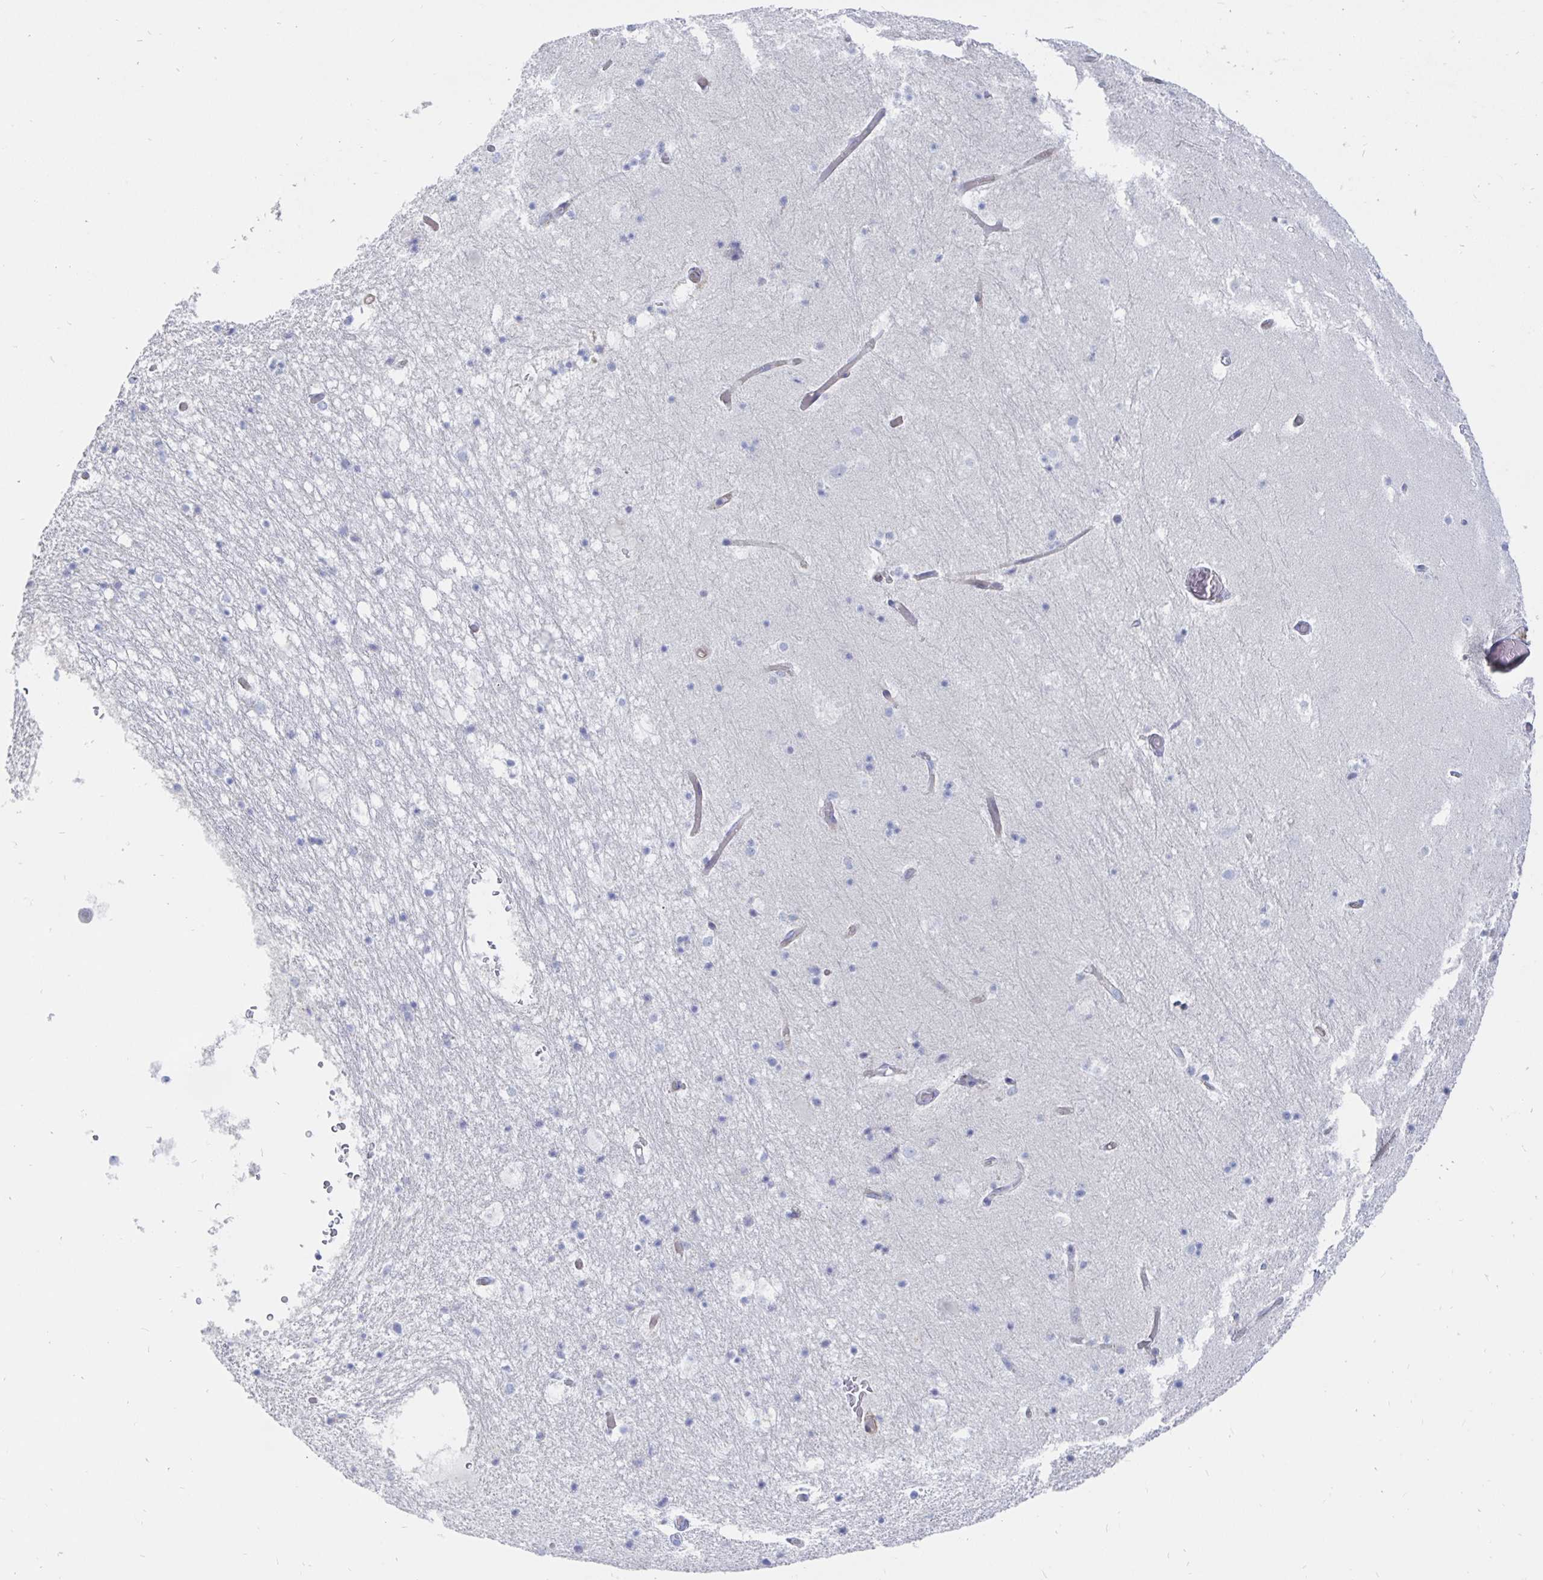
{"staining": {"intensity": "negative", "quantity": "none", "location": "none"}, "tissue": "hippocampus", "cell_type": "Glial cells", "image_type": "normal", "snomed": [{"axis": "morphology", "description": "Normal tissue, NOS"}, {"axis": "topography", "description": "Hippocampus"}], "caption": "Protein analysis of benign hippocampus shows no significant positivity in glial cells.", "gene": "COX16", "patient": {"sex": "female", "age": 52}}